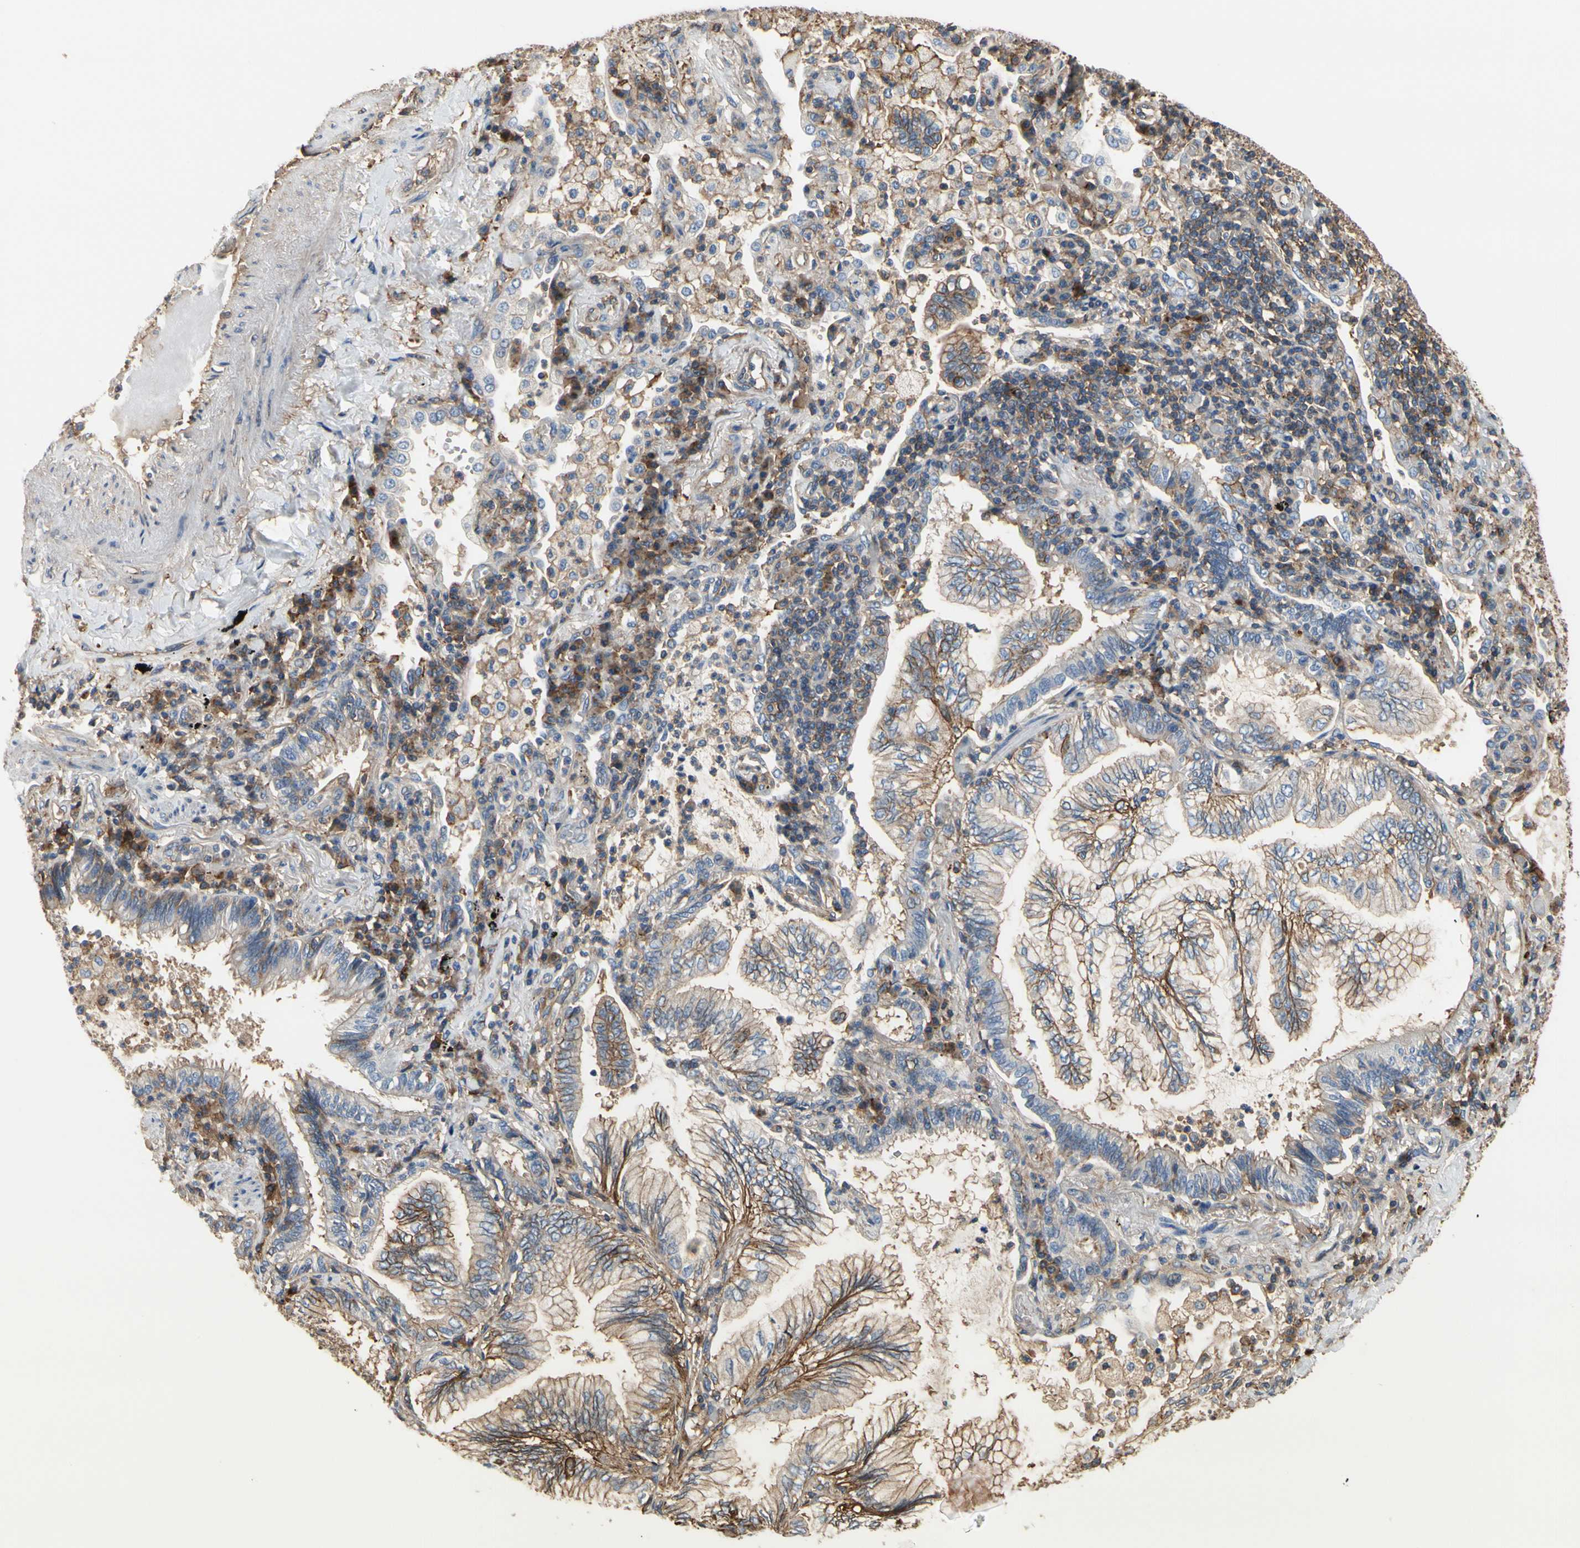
{"staining": {"intensity": "moderate", "quantity": "<25%", "location": "cytoplasmic/membranous"}, "tissue": "lung cancer", "cell_type": "Tumor cells", "image_type": "cancer", "snomed": [{"axis": "morphology", "description": "Normal tissue, NOS"}, {"axis": "morphology", "description": "Adenocarcinoma, NOS"}, {"axis": "topography", "description": "Bronchus"}, {"axis": "topography", "description": "Lung"}], "caption": "Immunohistochemical staining of human lung cancer reveals low levels of moderate cytoplasmic/membranous protein staining in approximately <25% of tumor cells.", "gene": "IL1RL1", "patient": {"sex": "female", "age": 70}}